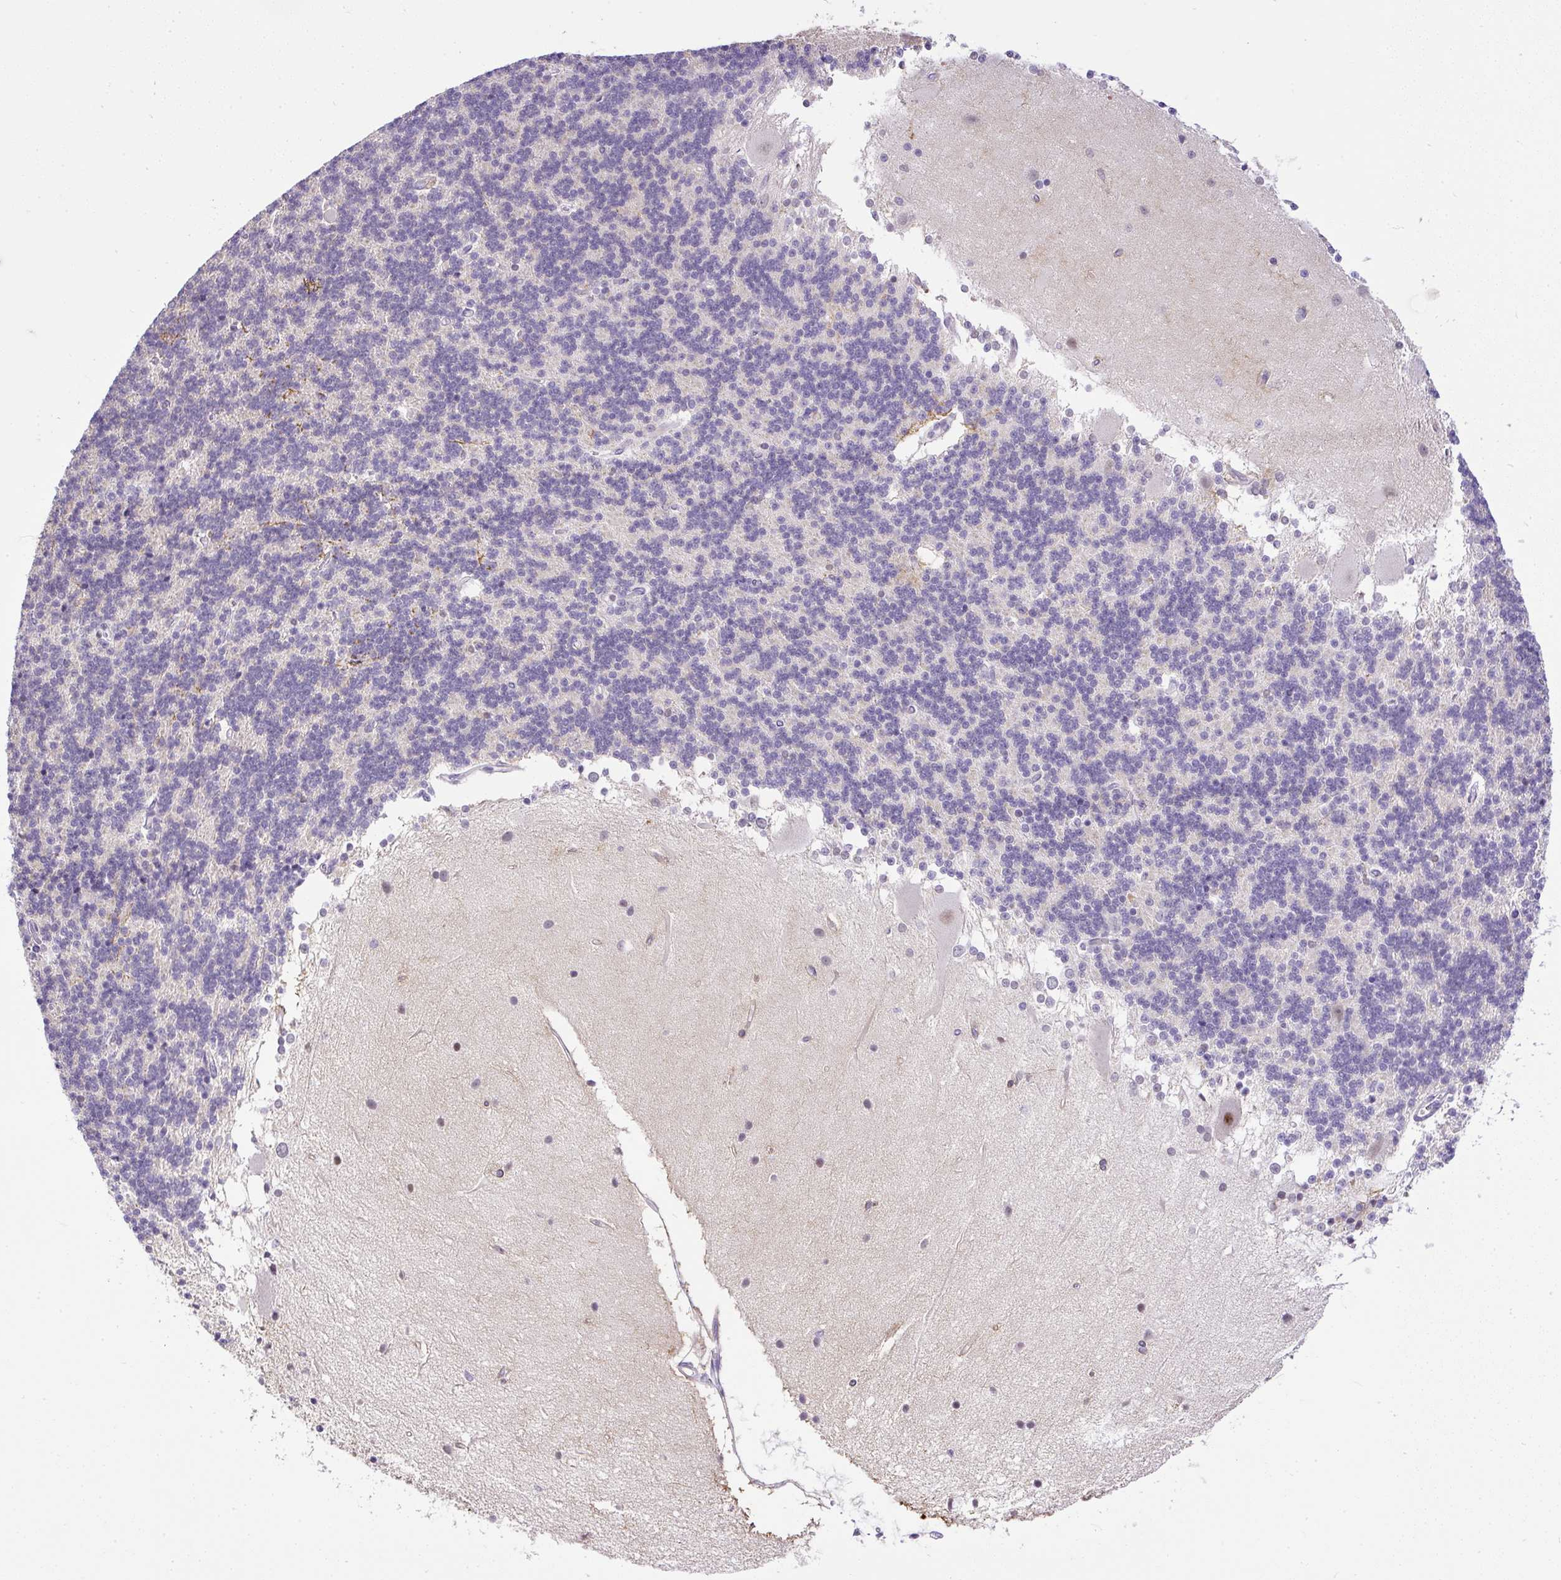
{"staining": {"intensity": "negative", "quantity": "none", "location": "none"}, "tissue": "cerebellum", "cell_type": "Cells in granular layer", "image_type": "normal", "snomed": [{"axis": "morphology", "description": "Normal tissue, NOS"}, {"axis": "topography", "description": "Cerebellum"}], "caption": "IHC photomicrograph of normal cerebellum: cerebellum stained with DAB demonstrates no significant protein expression in cells in granular layer.", "gene": "WNT10B", "patient": {"sex": "female", "age": 54}}